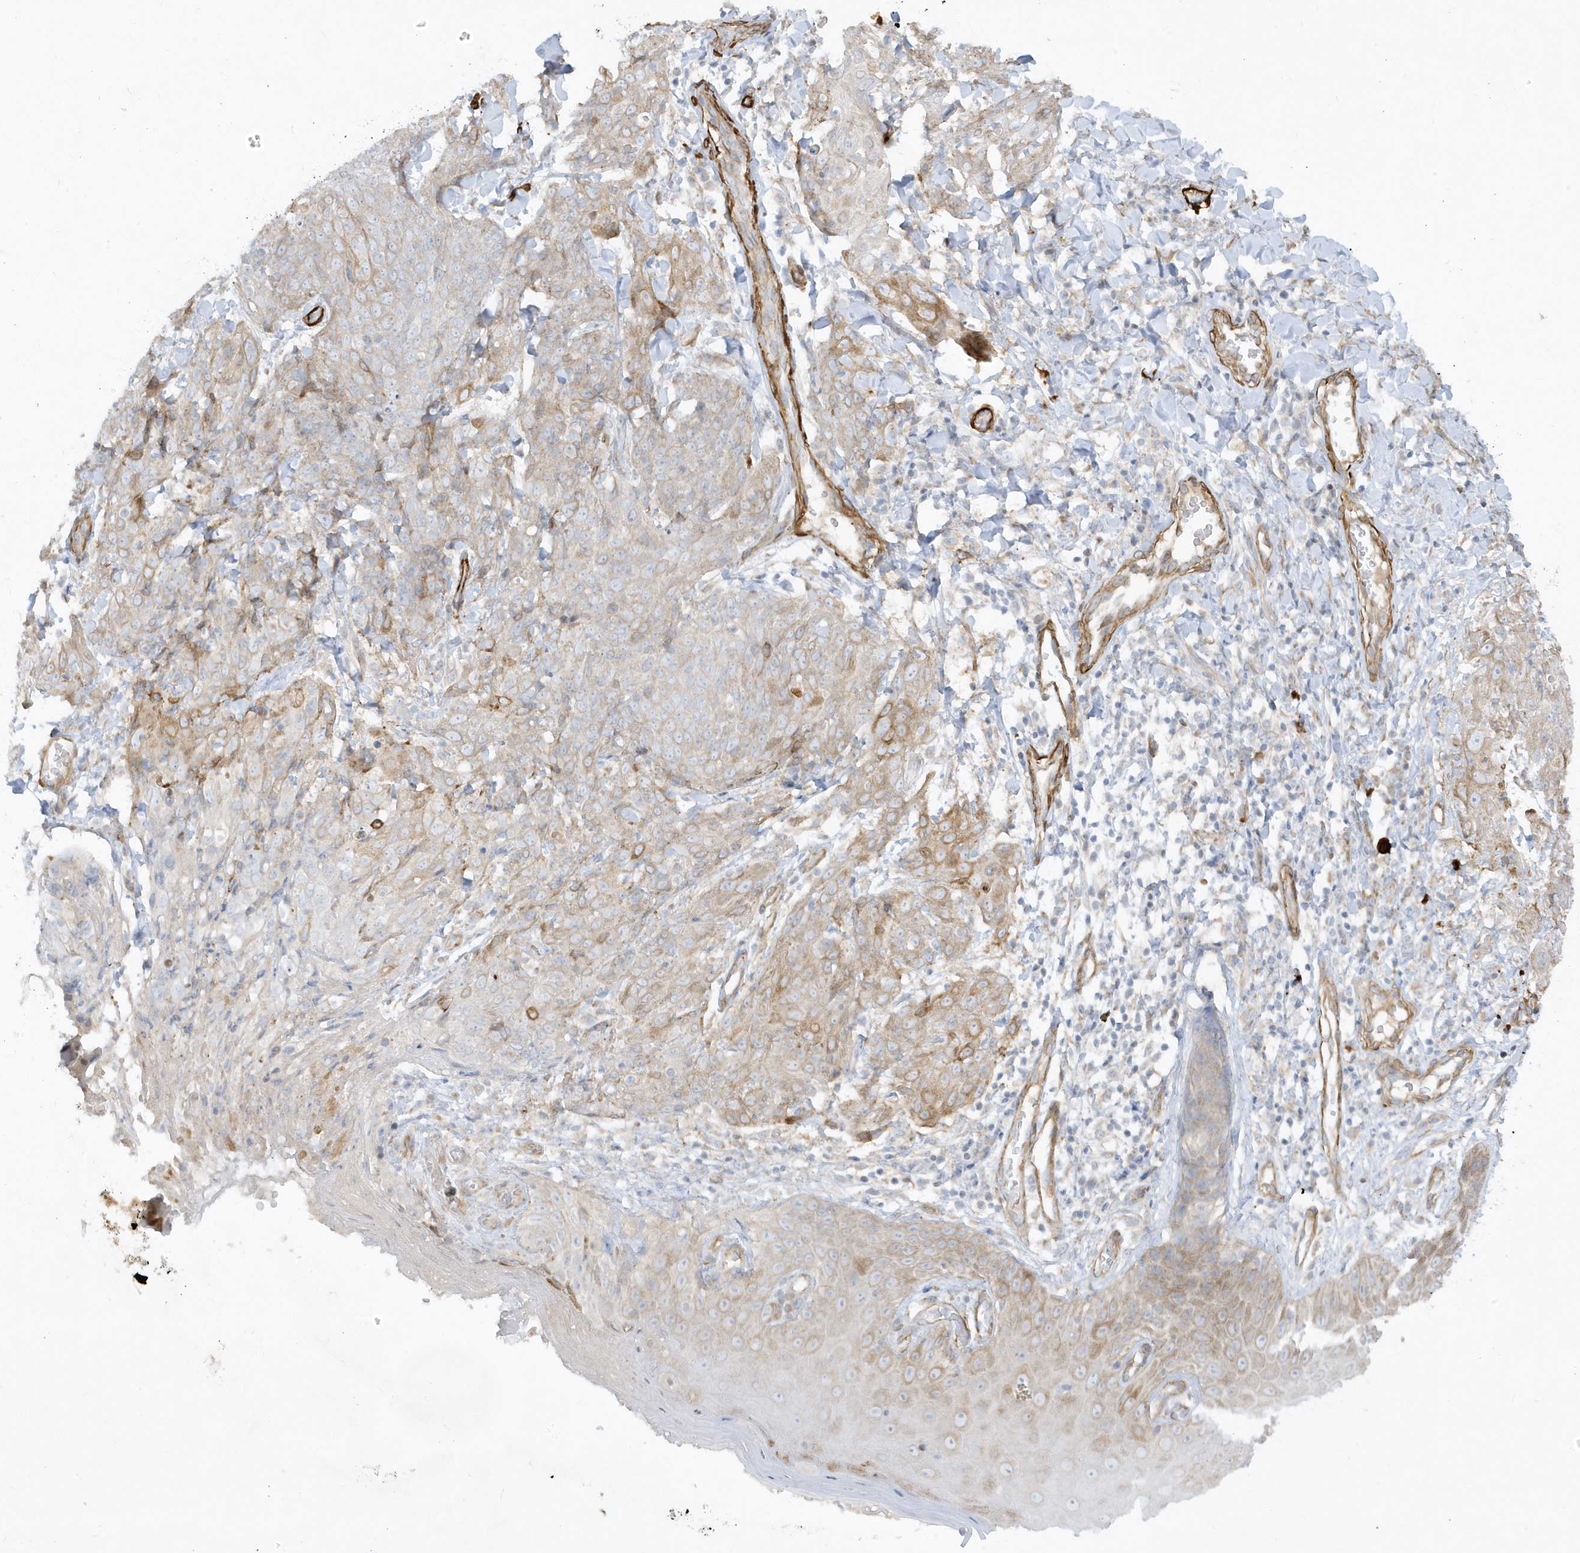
{"staining": {"intensity": "moderate", "quantity": "25%-75%", "location": "cytoplasmic/membranous"}, "tissue": "skin cancer", "cell_type": "Tumor cells", "image_type": "cancer", "snomed": [{"axis": "morphology", "description": "Squamous cell carcinoma, NOS"}, {"axis": "topography", "description": "Skin"}, {"axis": "topography", "description": "Vulva"}], "caption": "The photomicrograph reveals staining of squamous cell carcinoma (skin), revealing moderate cytoplasmic/membranous protein positivity (brown color) within tumor cells. The protein is shown in brown color, while the nuclei are stained blue.", "gene": "THADA", "patient": {"sex": "female", "age": 85}}